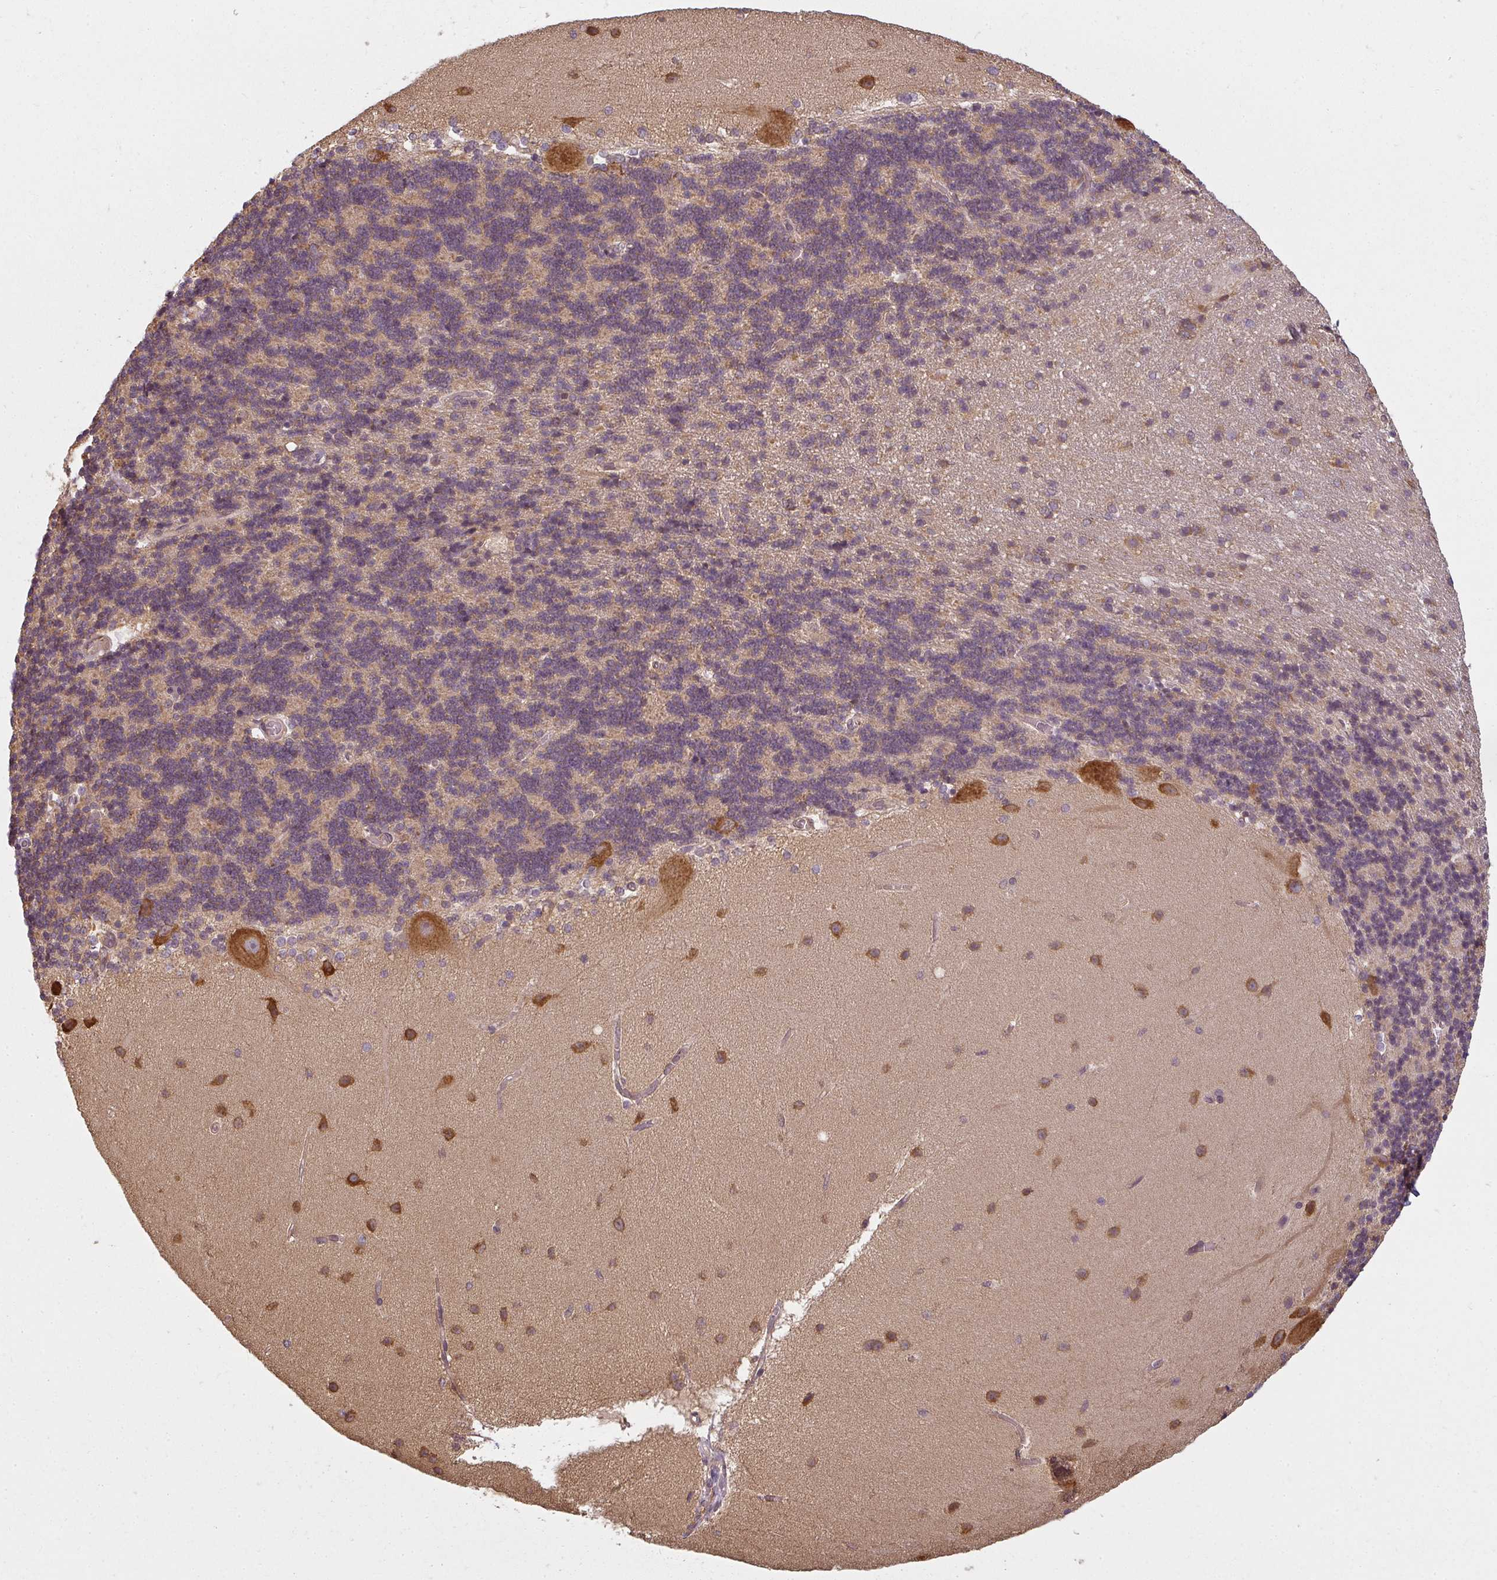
{"staining": {"intensity": "moderate", "quantity": "25%-75%", "location": "cytoplasmic/membranous"}, "tissue": "cerebellum", "cell_type": "Cells in granular layer", "image_type": "normal", "snomed": [{"axis": "morphology", "description": "Normal tissue, NOS"}, {"axis": "topography", "description": "Cerebellum"}], "caption": "DAB immunohistochemical staining of normal human cerebellum exhibits moderate cytoplasmic/membranous protein staining in about 25%-75% of cells in granular layer.", "gene": "RPL24", "patient": {"sex": "female", "age": 54}}